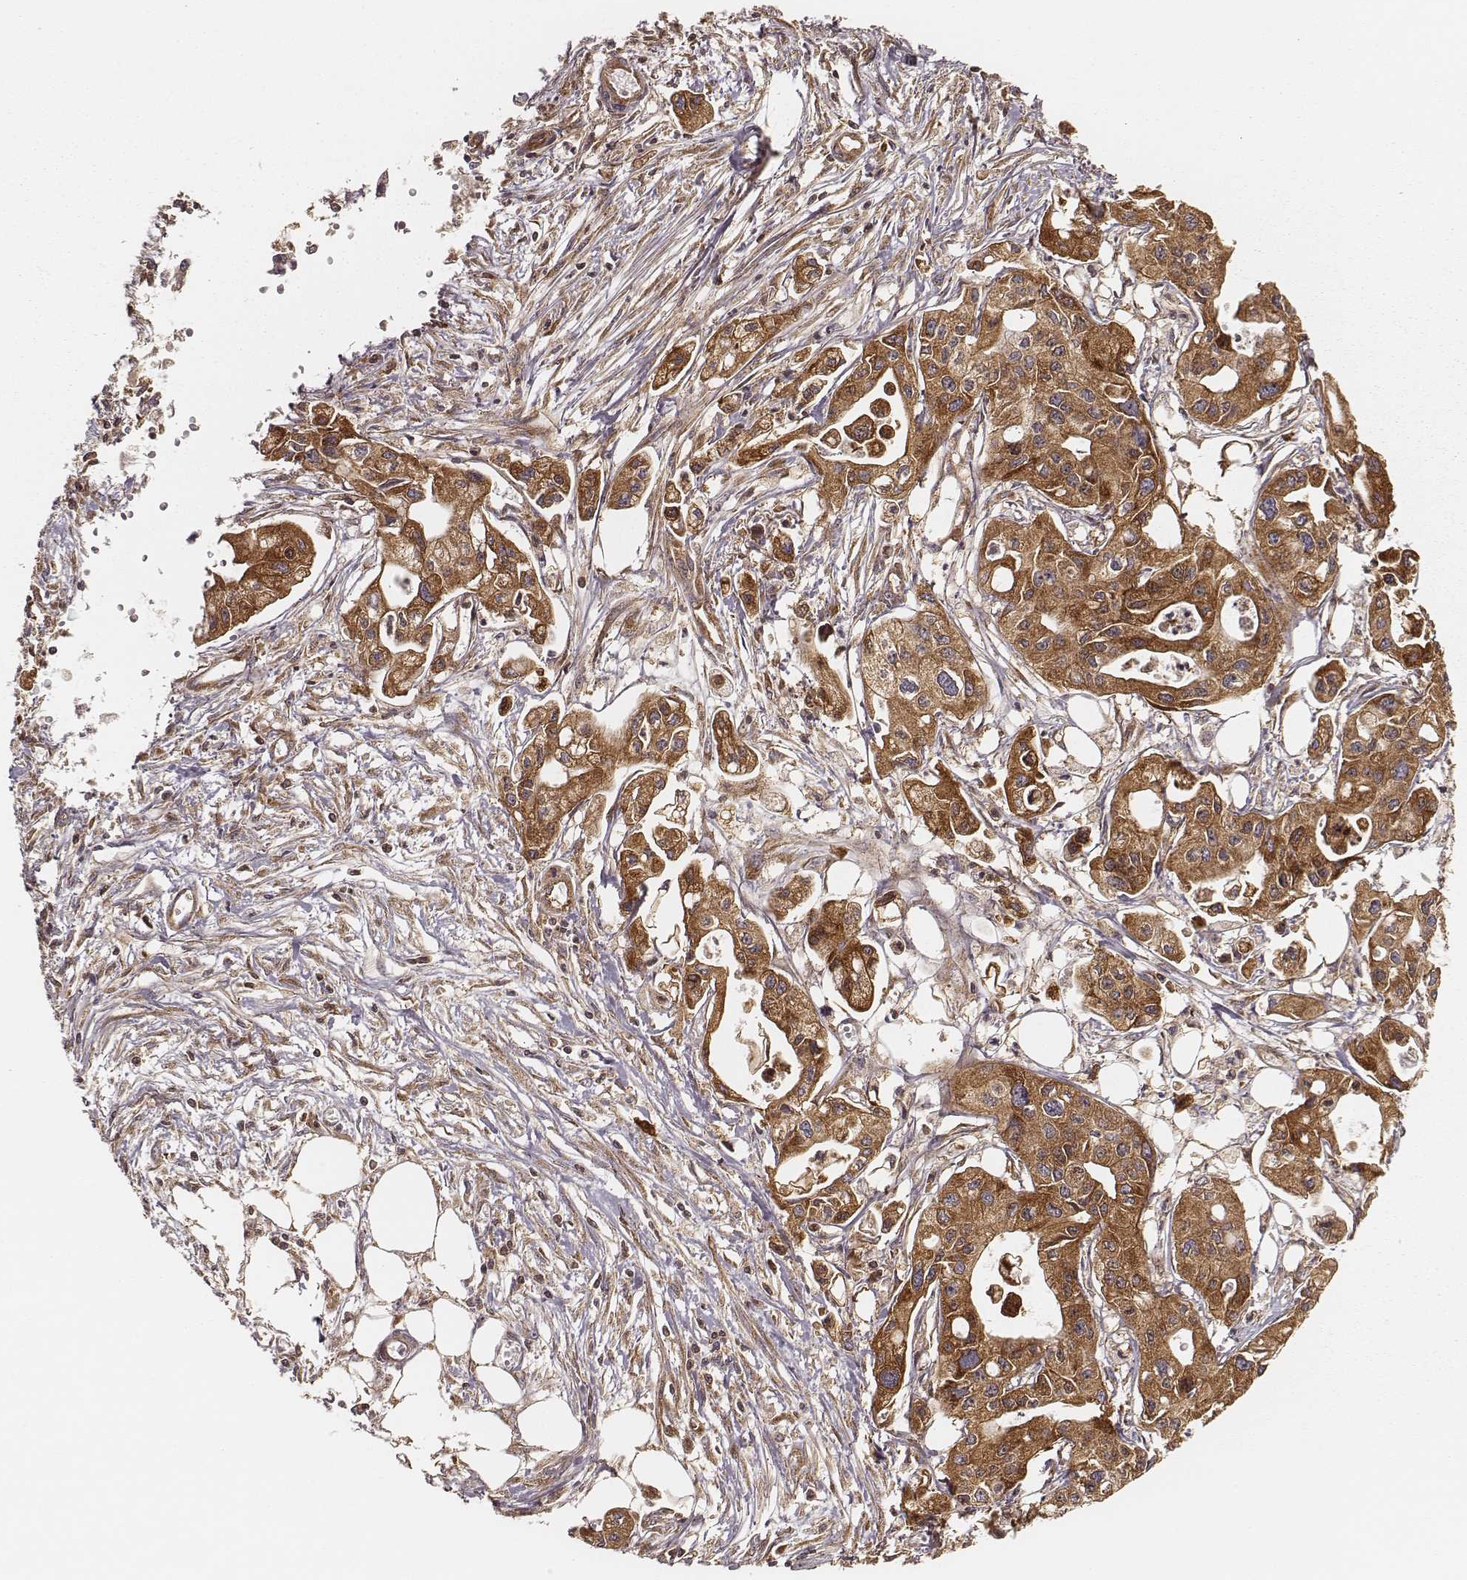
{"staining": {"intensity": "strong", "quantity": ">75%", "location": "cytoplasmic/membranous"}, "tissue": "pancreatic cancer", "cell_type": "Tumor cells", "image_type": "cancer", "snomed": [{"axis": "morphology", "description": "Adenocarcinoma, NOS"}, {"axis": "topography", "description": "Pancreas"}], "caption": "This photomicrograph demonstrates immunohistochemistry (IHC) staining of human pancreatic cancer, with high strong cytoplasmic/membranous expression in approximately >75% of tumor cells.", "gene": "CARS1", "patient": {"sex": "male", "age": 70}}